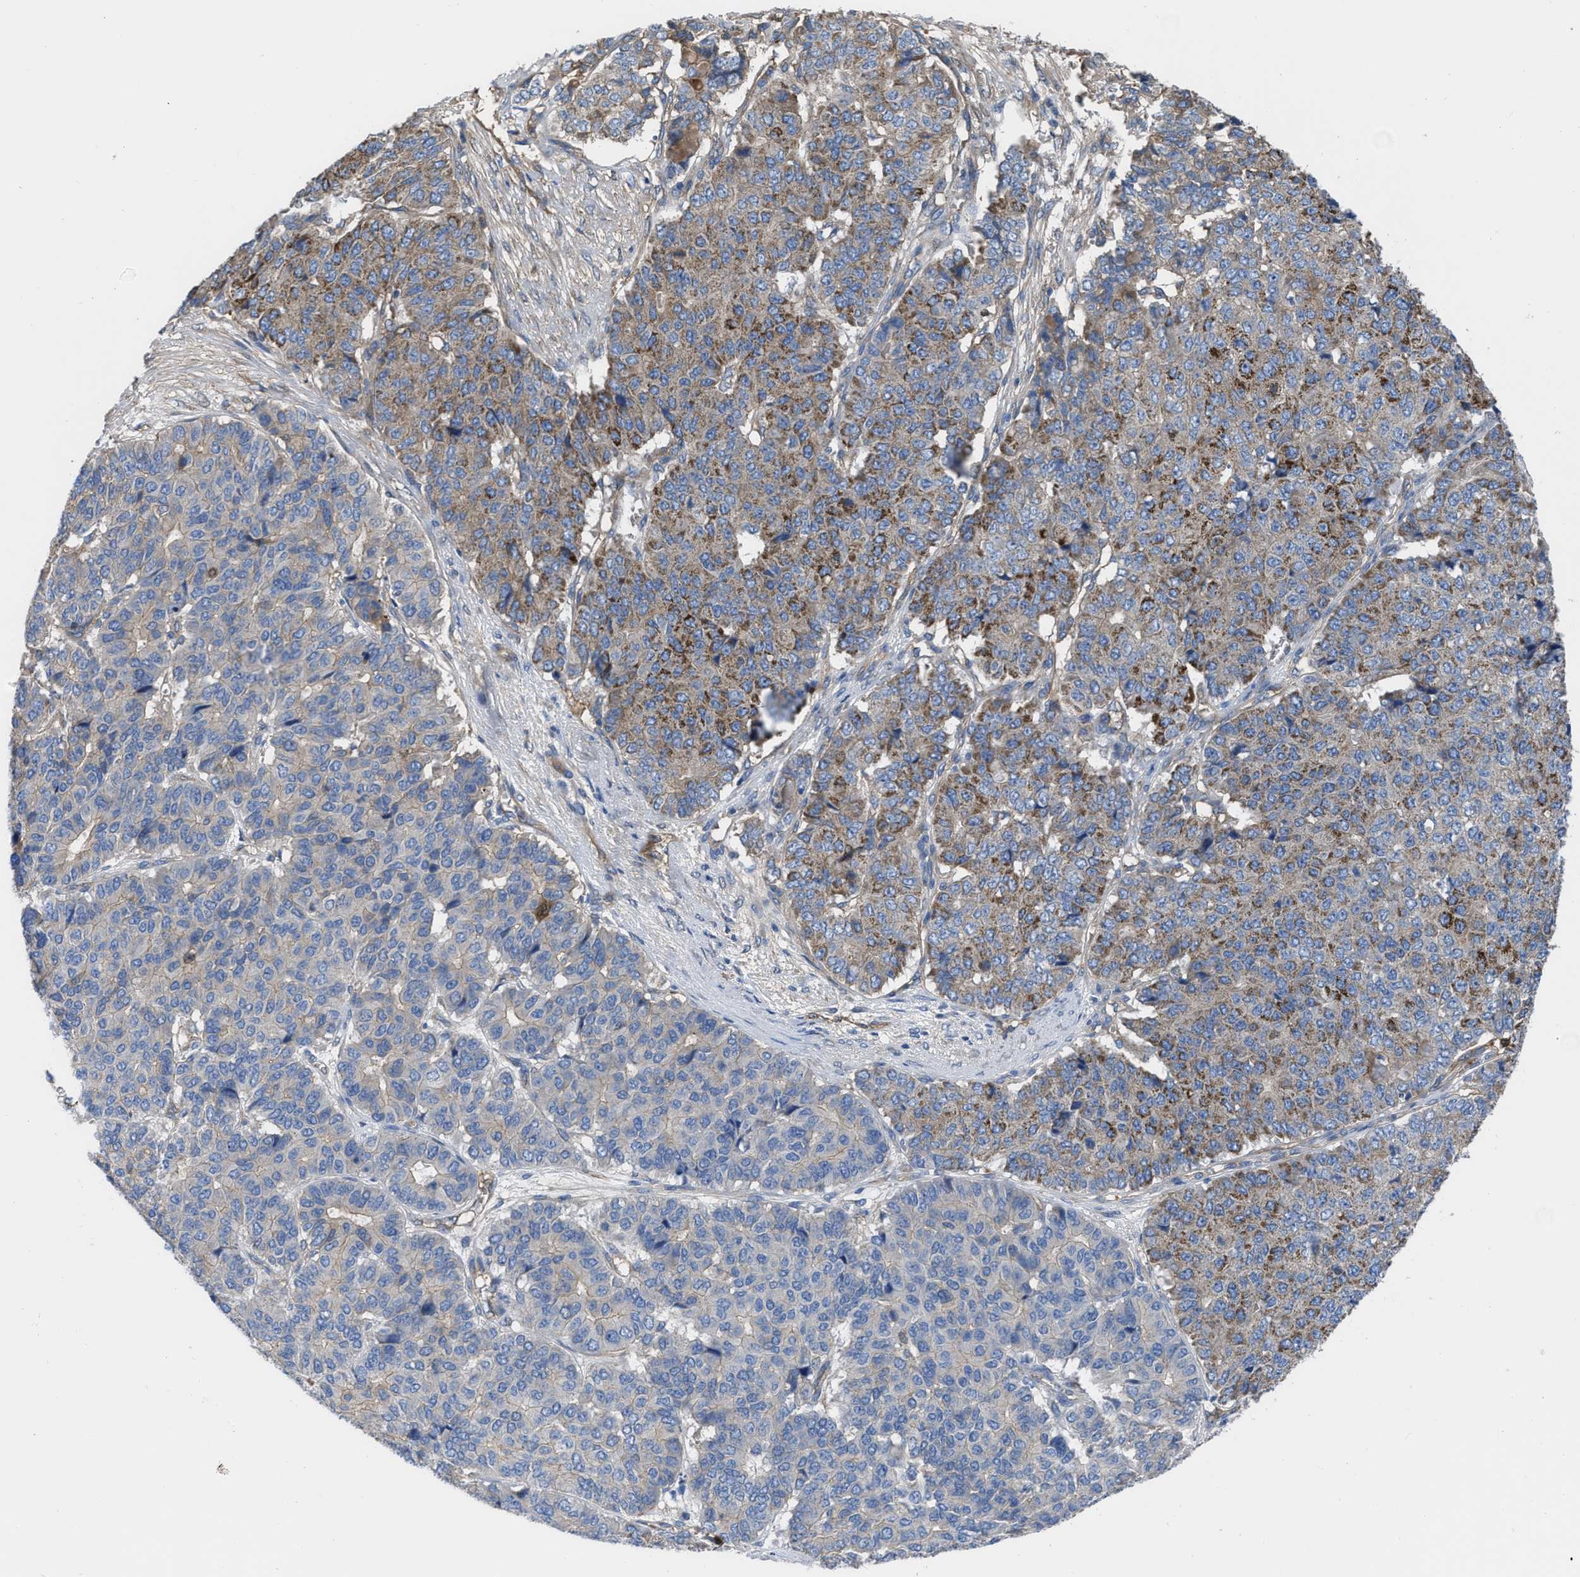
{"staining": {"intensity": "moderate", "quantity": "25%-75%", "location": "cytoplasmic/membranous"}, "tissue": "pancreatic cancer", "cell_type": "Tumor cells", "image_type": "cancer", "snomed": [{"axis": "morphology", "description": "Adenocarcinoma, NOS"}, {"axis": "topography", "description": "Pancreas"}], "caption": "Pancreatic cancer (adenocarcinoma) tissue shows moderate cytoplasmic/membranous staining in about 25%-75% of tumor cells Using DAB (brown) and hematoxylin (blue) stains, captured at high magnification using brightfield microscopy.", "gene": "TRIOBP", "patient": {"sex": "male", "age": 50}}